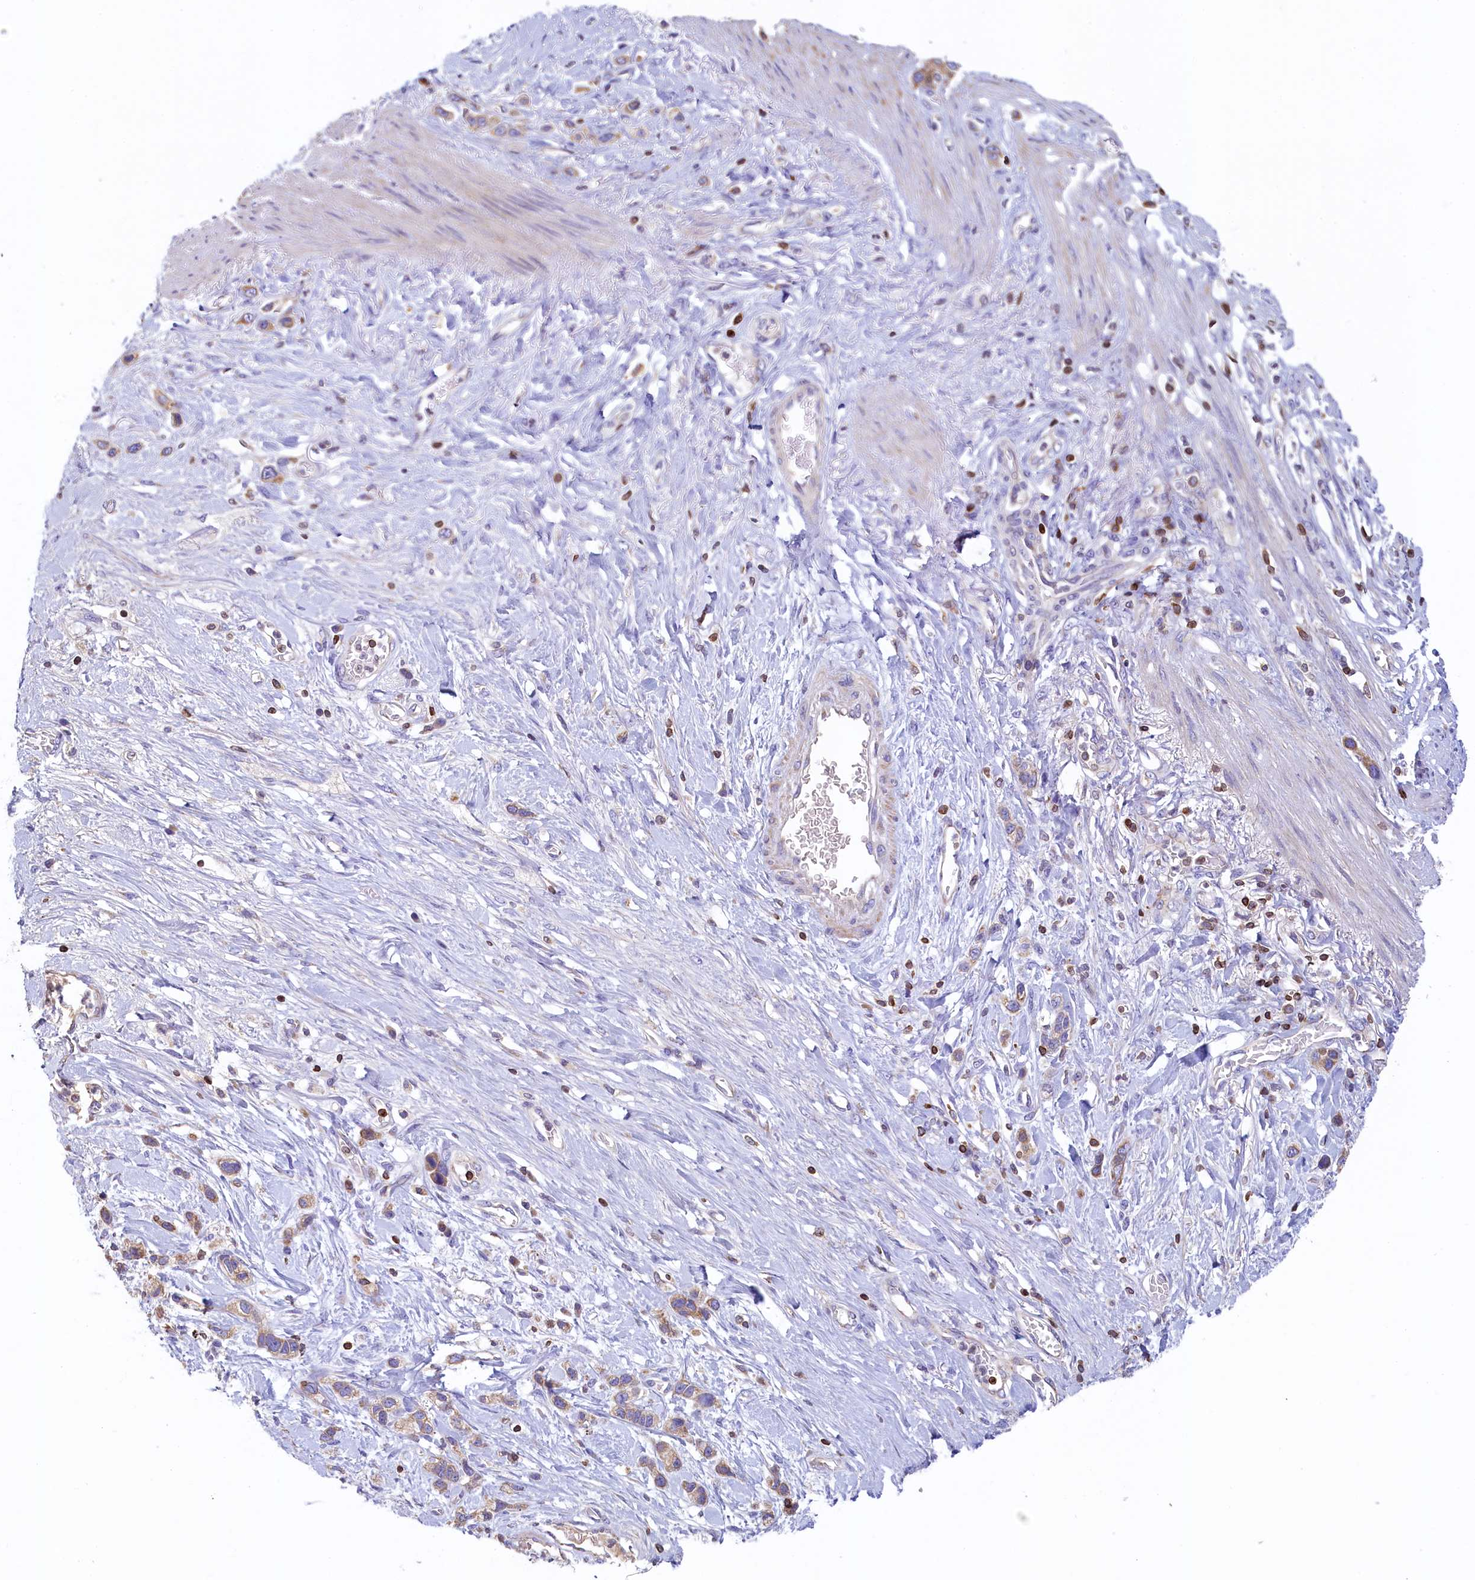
{"staining": {"intensity": "weak", "quantity": ">75%", "location": "cytoplasmic/membranous"}, "tissue": "stomach cancer", "cell_type": "Tumor cells", "image_type": "cancer", "snomed": [{"axis": "morphology", "description": "Adenocarcinoma, NOS"}, {"axis": "morphology", "description": "Adenocarcinoma, High grade"}, {"axis": "topography", "description": "Stomach, upper"}, {"axis": "topography", "description": "Stomach, lower"}], "caption": "Brown immunohistochemical staining in human stomach cancer exhibits weak cytoplasmic/membranous positivity in about >75% of tumor cells.", "gene": "TRAF3IP3", "patient": {"sex": "female", "age": 65}}